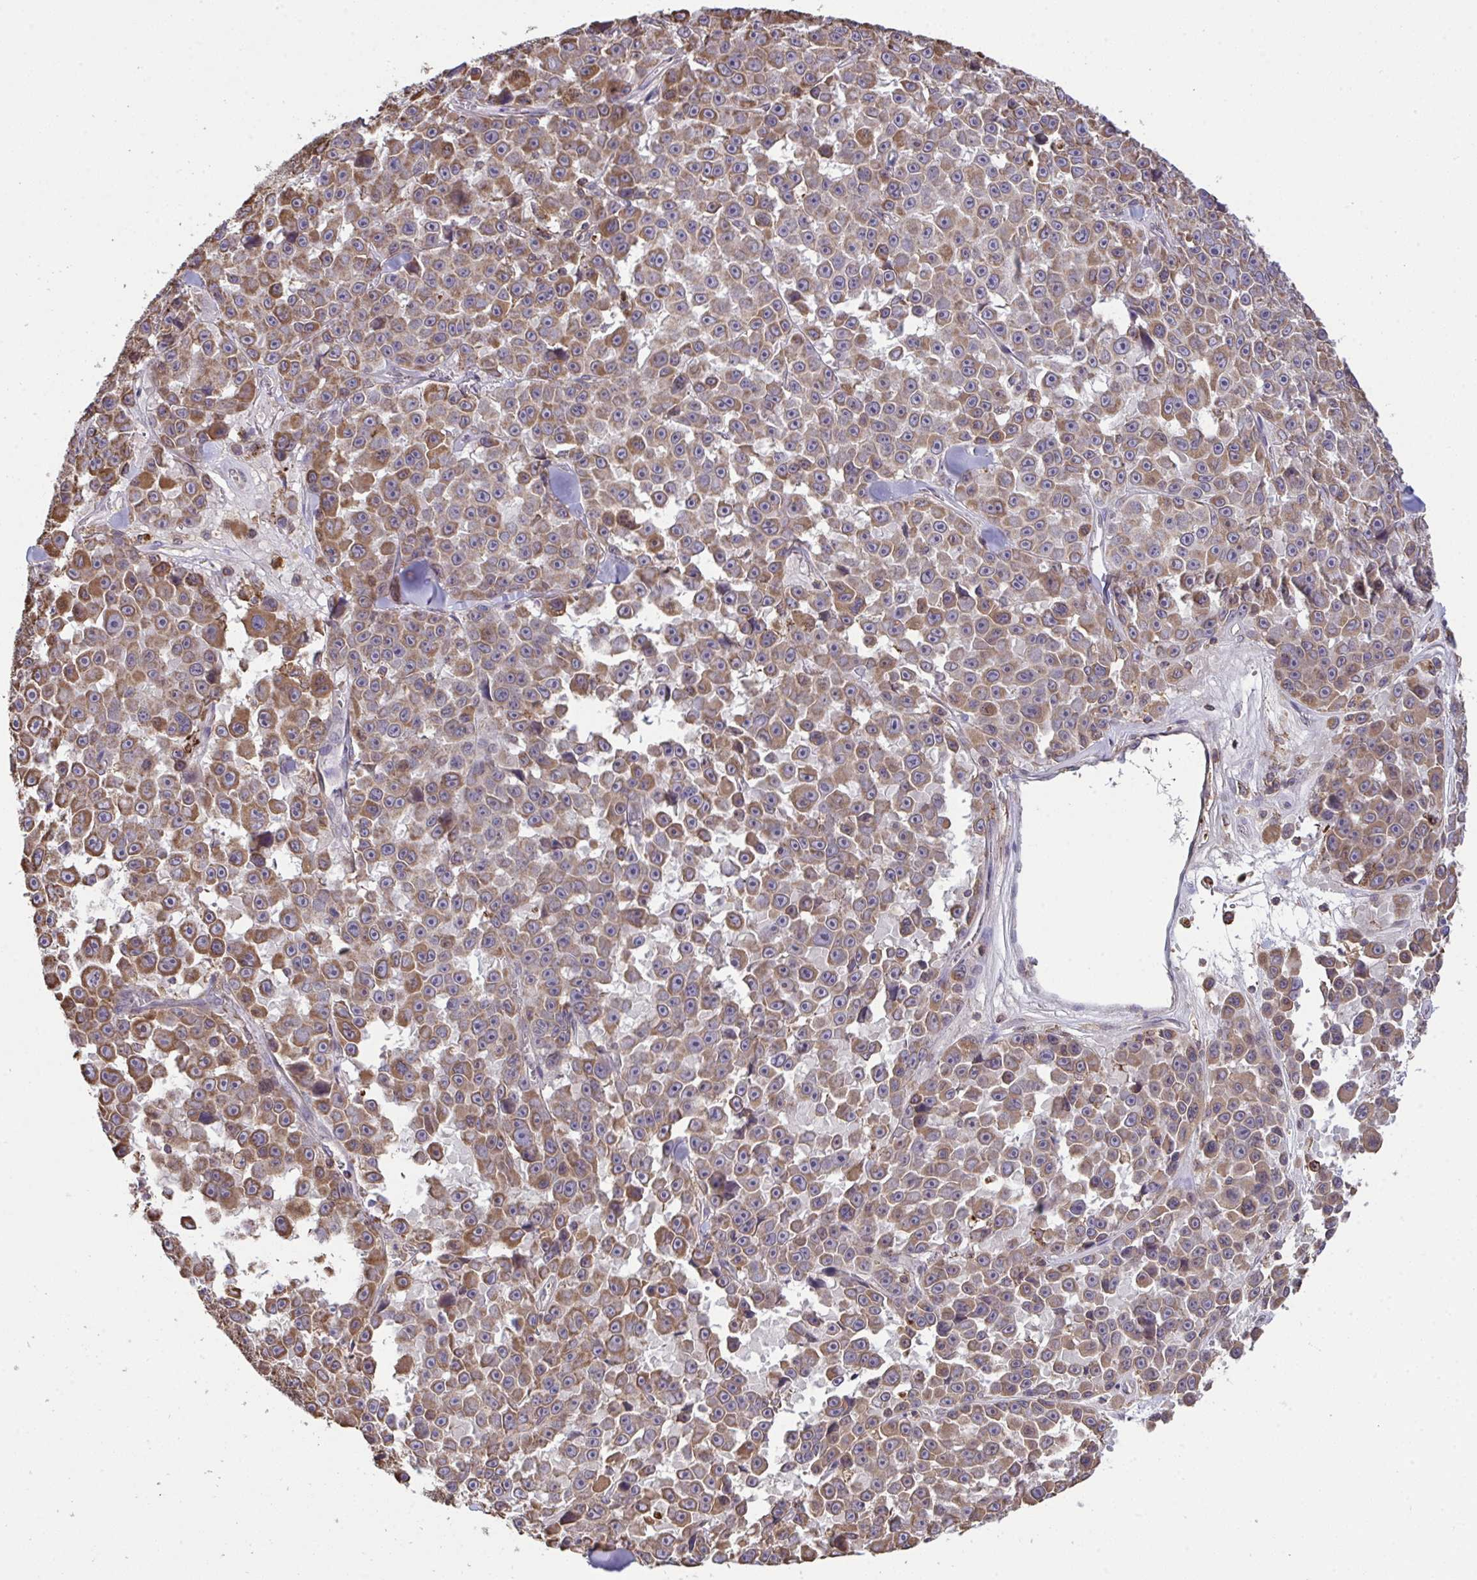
{"staining": {"intensity": "moderate", "quantity": "25%-75%", "location": "cytoplasmic/membranous"}, "tissue": "melanoma", "cell_type": "Tumor cells", "image_type": "cancer", "snomed": [{"axis": "morphology", "description": "Malignant melanoma, NOS"}, {"axis": "topography", "description": "Skin"}], "caption": "A brown stain shows moderate cytoplasmic/membranous positivity of a protein in human melanoma tumor cells.", "gene": "PPM1H", "patient": {"sex": "female", "age": 66}}